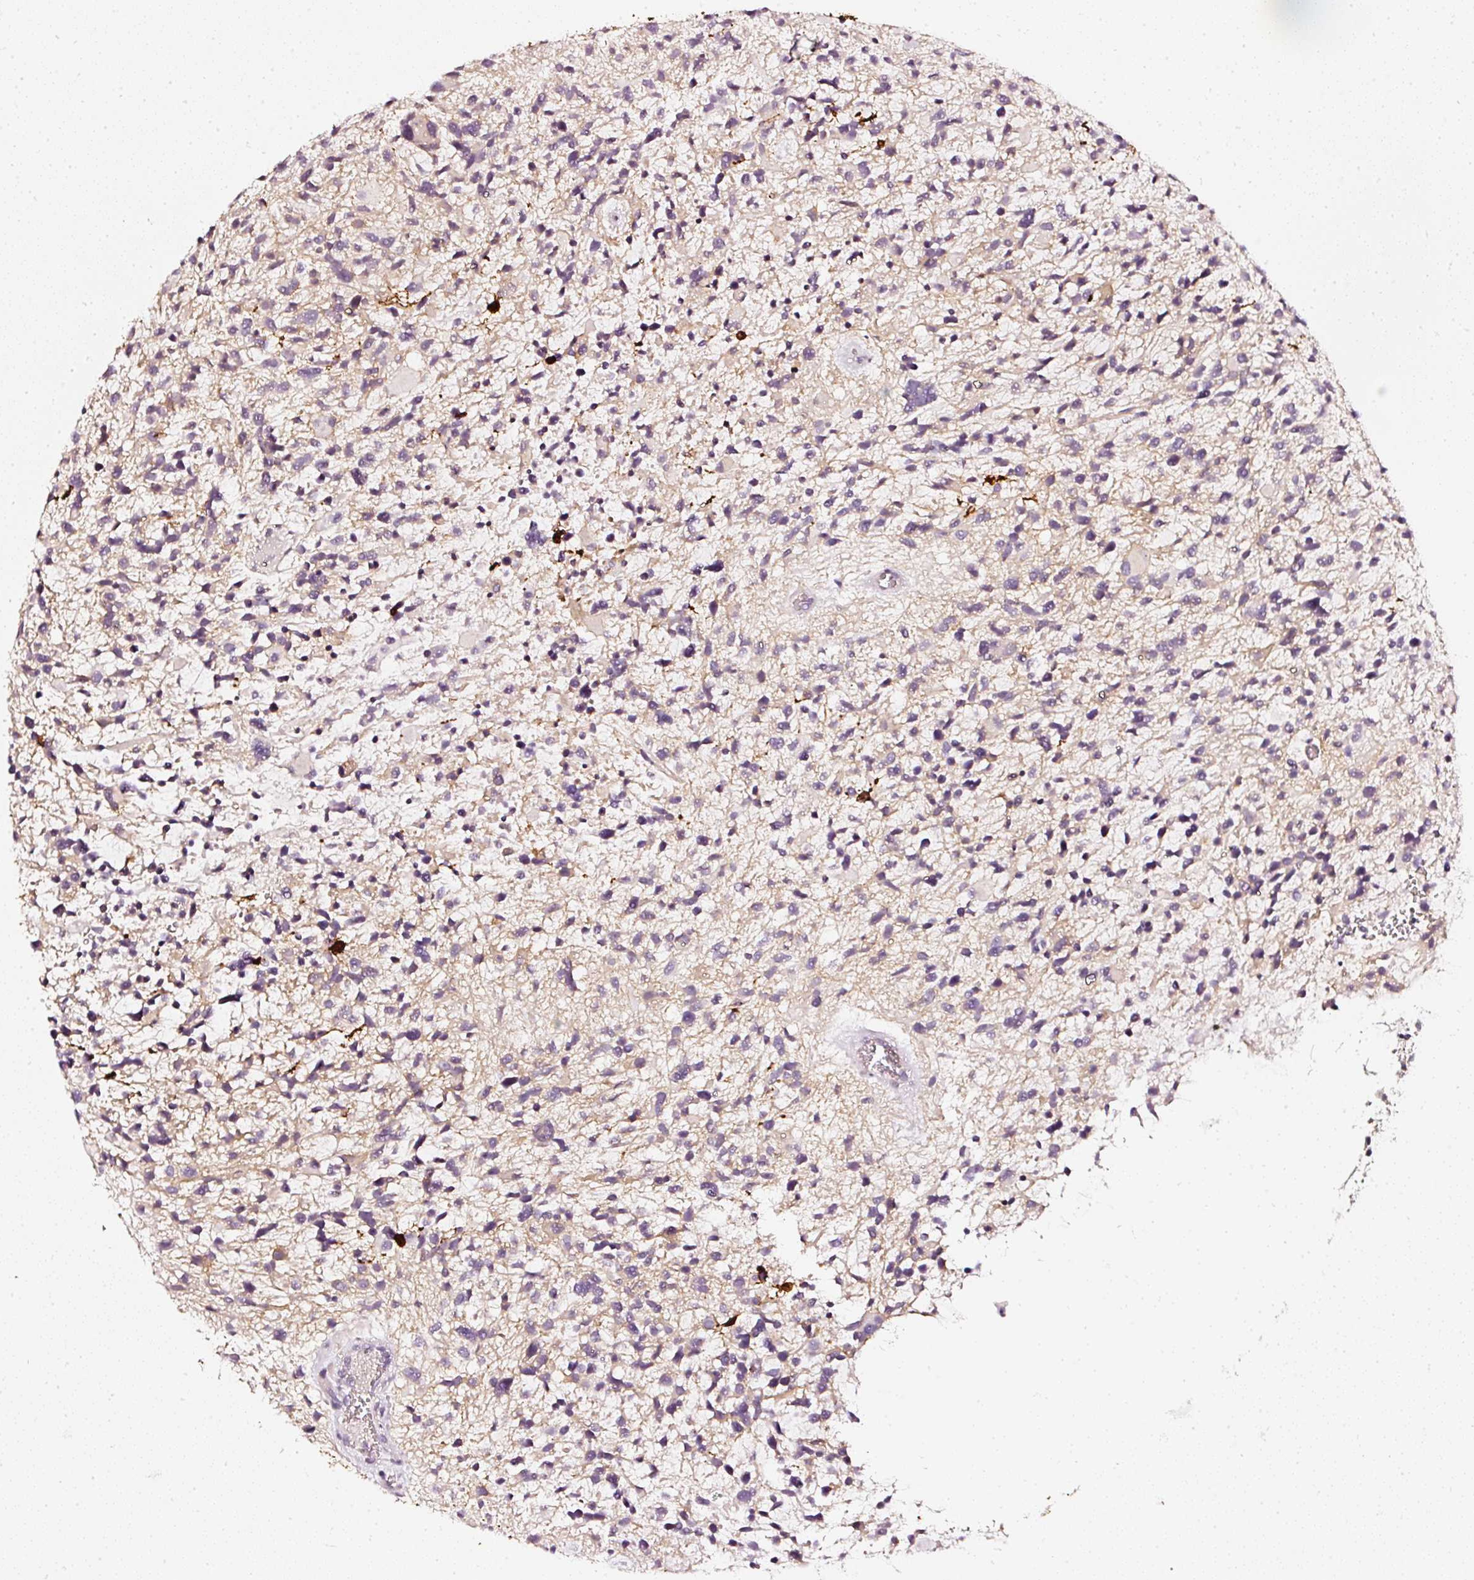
{"staining": {"intensity": "weak", "quantity": "<25%", "location": "cytoplasmic/membranous"}, "tissue": "glioma", "cell_type": "Tumor cells", "image_type": "cancer", "snomed": [{"axis": "morphology", "description": "Glioma, malignant, High grade"}, {"axis": "topography", "description": "Brain"}], "caption": "An image of malignant high-grade glioma stained for a protein reveals no brown staining in tumor cells. (Stains: DAB immunohistochemistry with hematoxylin counter stain, Microscopy: brightfield microscopy at high magnification).", "gene": "CNP", "patient": {"sex": "female", "age": 11}}